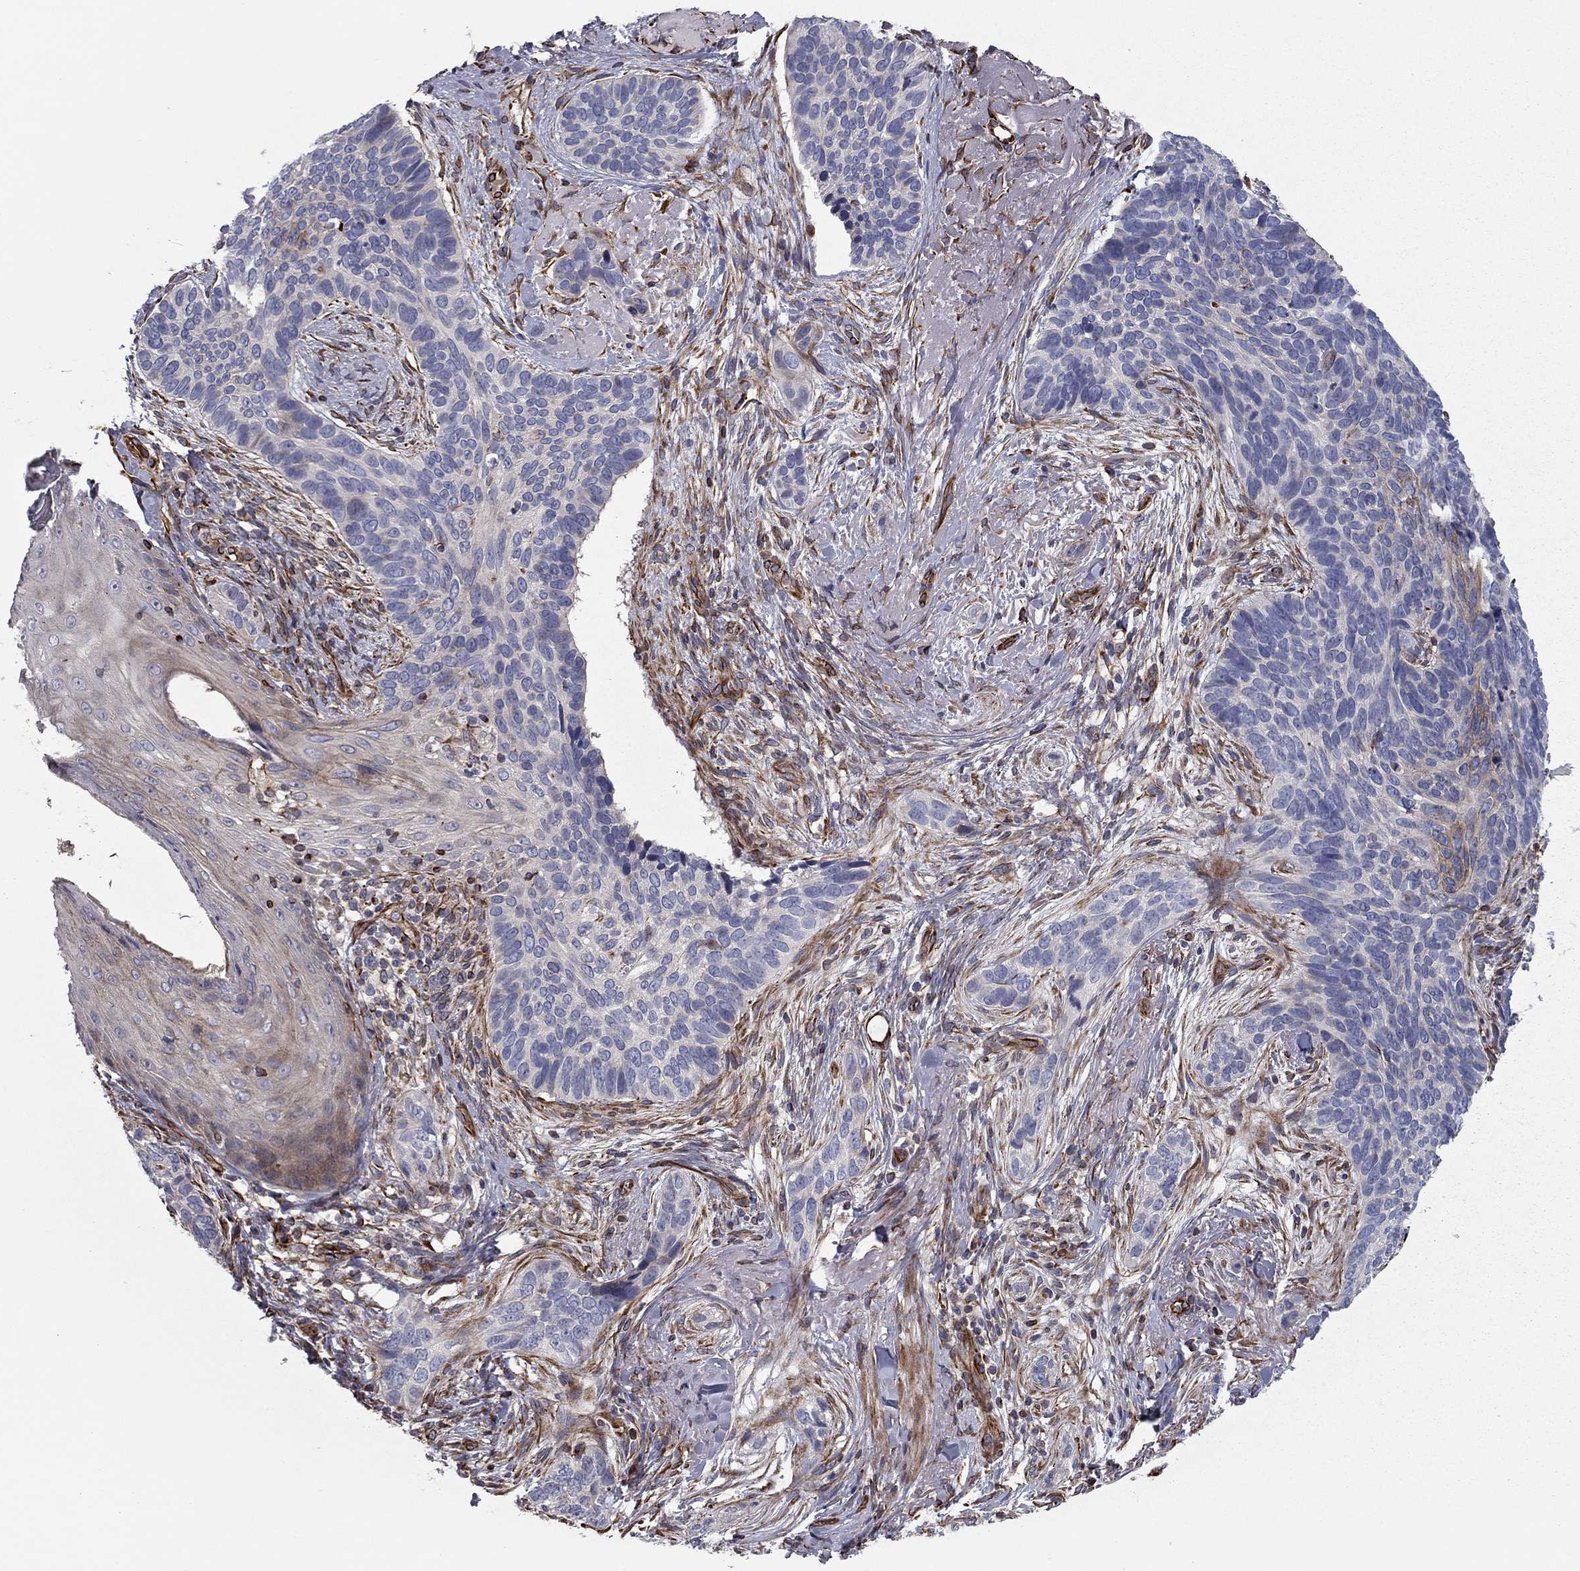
{"staining": {"intensity": "negative", "quantity": "none", "location": "none"}, "tissue": "skin cancer", "cell_type": "Tumor cells", "image_type": "cancer", "snomed": [{"axis": "morphology", "description": "Basal cell carcinoma"}, {"axis": "topography", "description": "Skin"}], "caption": "Tumor cells show no significant protein staining in skin basal cell carcinoma.", "gene": "CLSTN1", "patient": {"sex": "male", "age": 91}}